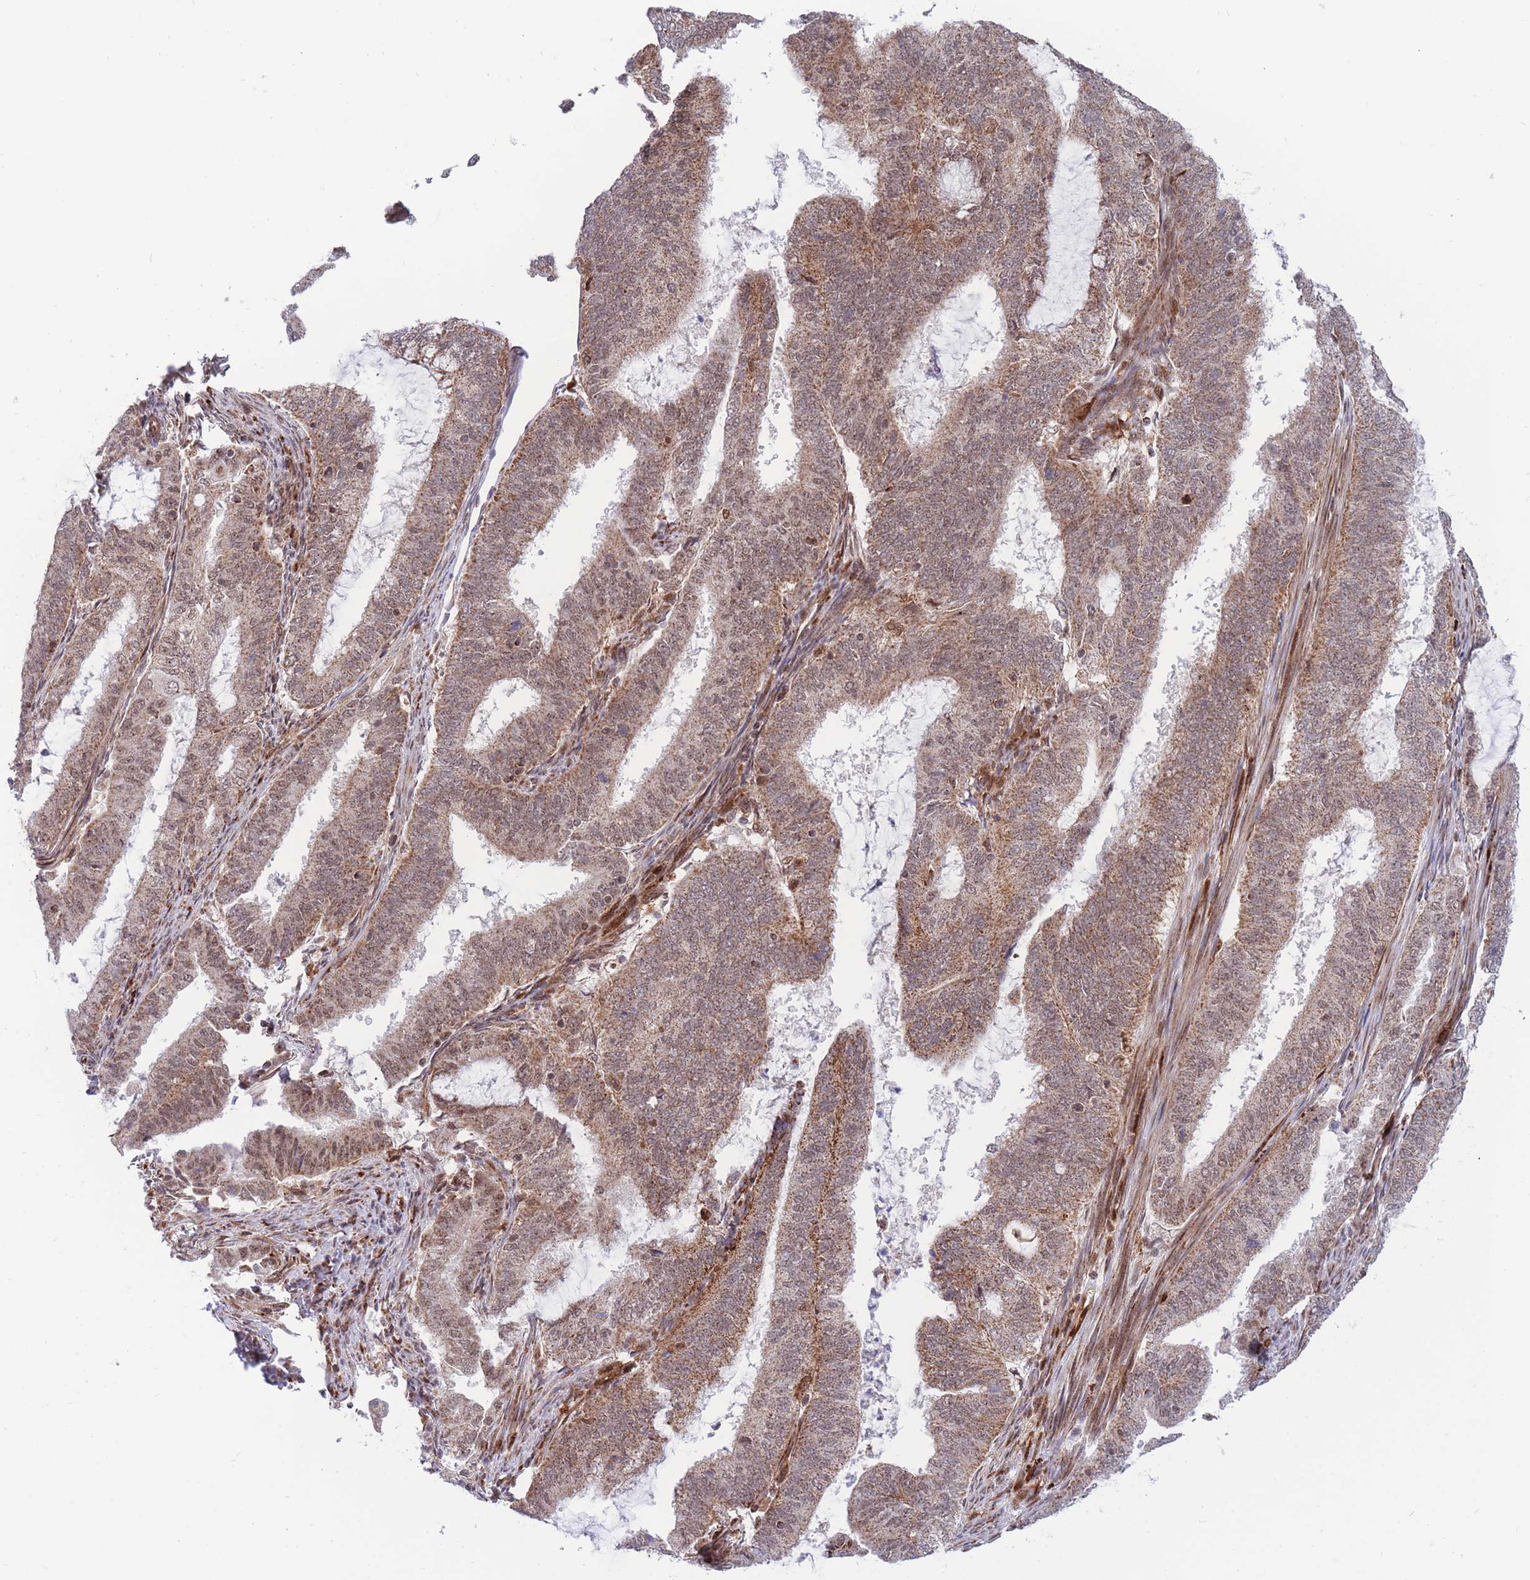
{"staining": {"intensity": "weak", "quantity": ">75%", "location": "cytoplasmic/membranous,nuclear"}, "tissue": "endometrial cancer", "cell_type": "Tumor cells", "image_type": "cancer", "snomed": [{"axis": "morphology", "description": "Adenocarcinoma, NOS"}, {"axis": "topography", "description": "Endometrium"}], "caption": "The histopathology image demonstrates immunohistochemical staining of endometrial adenocarcinoma. There is weak cytoplasmic/membranous and nuclear expression is identified in about >75% of tumor cells. (Stains: DAB (3,3'-diaminobenzidine) in brown, nuclei in blue, Microscopy: brightfield microscopy at high magnification).", "gene": "BOD1L1", "patient": {"sex": "female", "age": 51}}